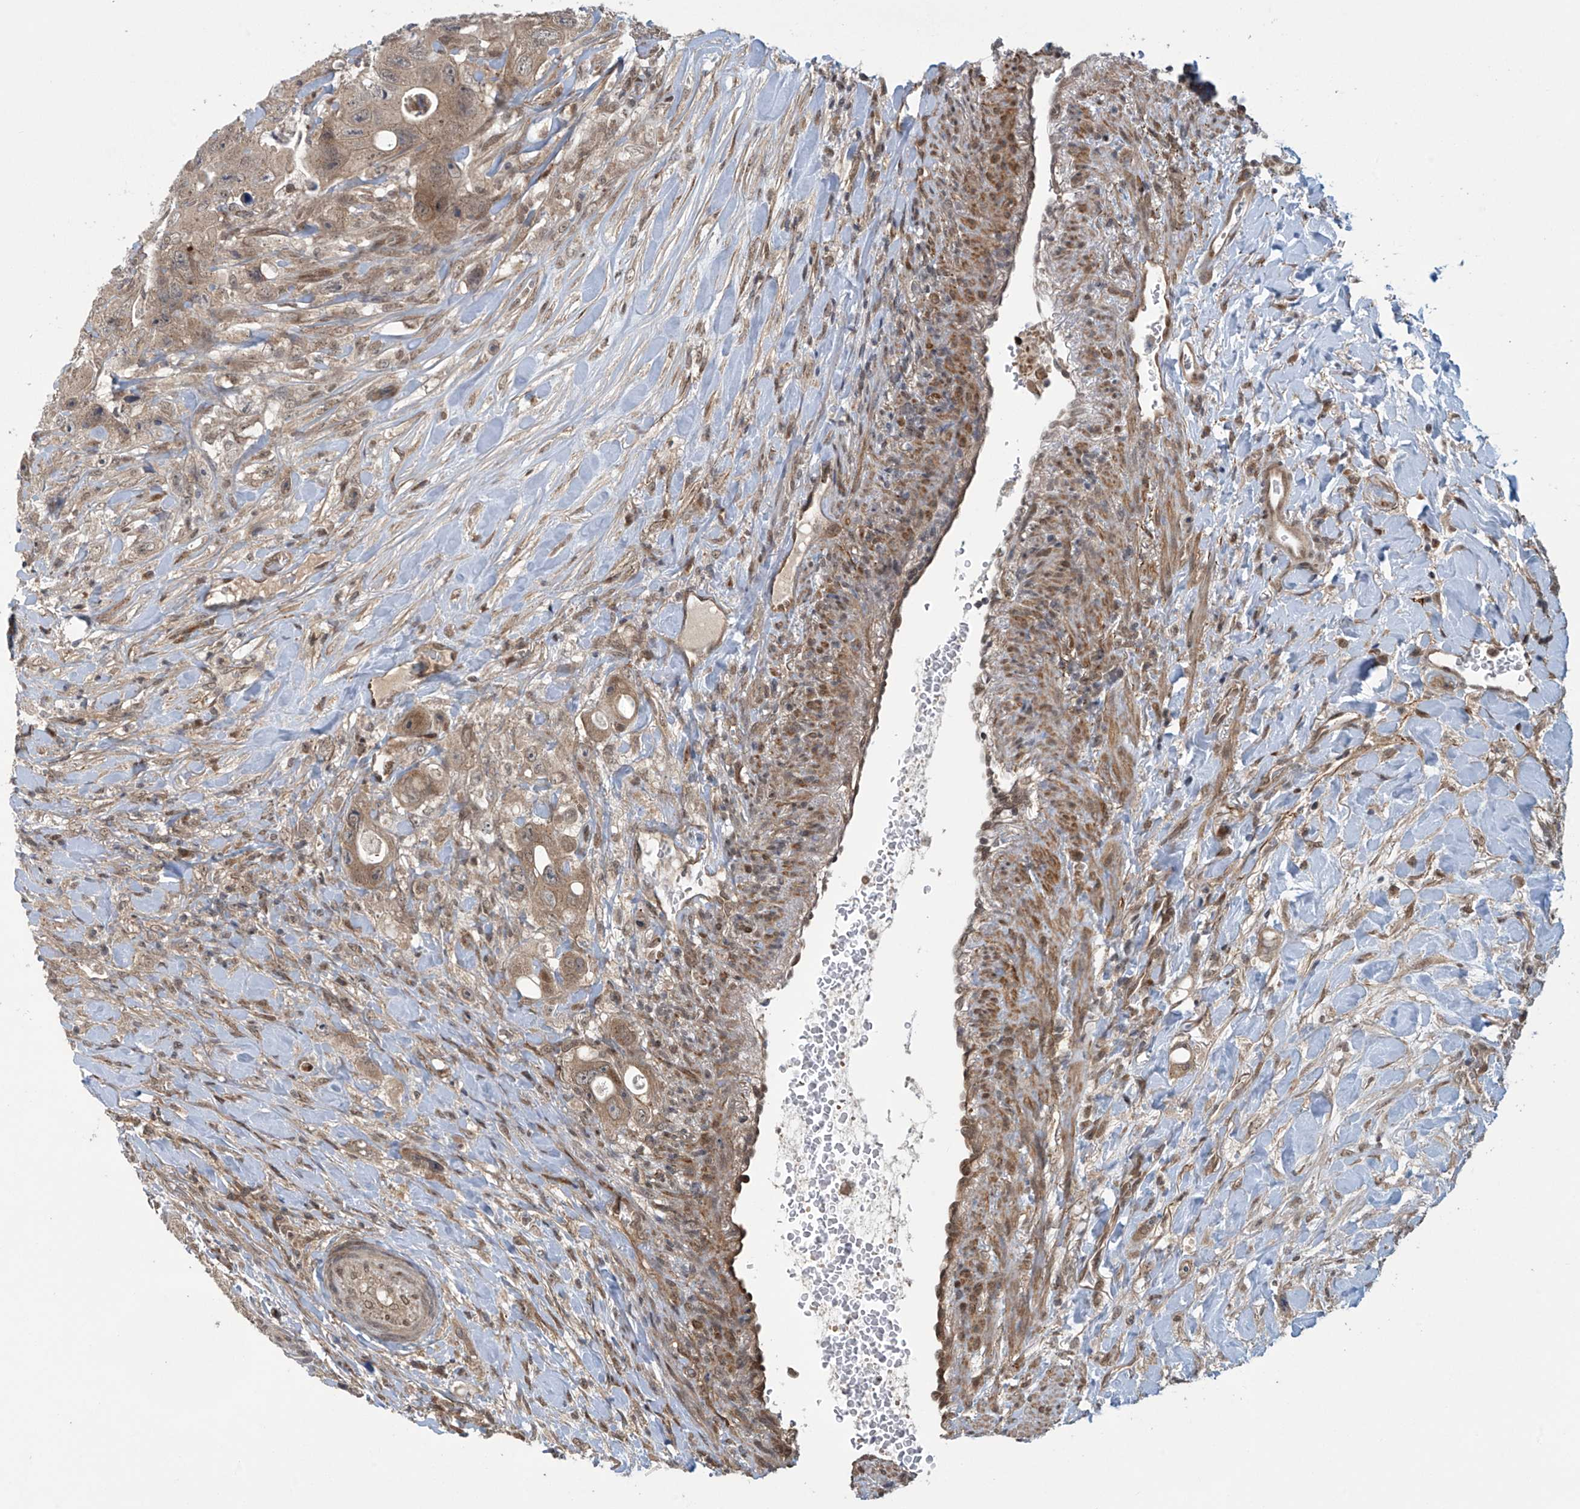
{"staining": {"intensity": "weak", "quantity": ">75%", "location": "cytoplasmic/membranous"}, "tissue": "colorectal cancer", "cell_type": "Tumor cells", "image_type": "cancer", "snomed": [{"axis": "morphology", "description": "Adenocarcinoma, NOS"}, {"axis": "topography", "description": "Colon"}], "caption": "Adenocarcinoma (colorectal) stained with a protein marker demonstrates weak staining in tumor cells.", "gene": "ABHD13", "patient": {"sex": "female", "age": 46}}